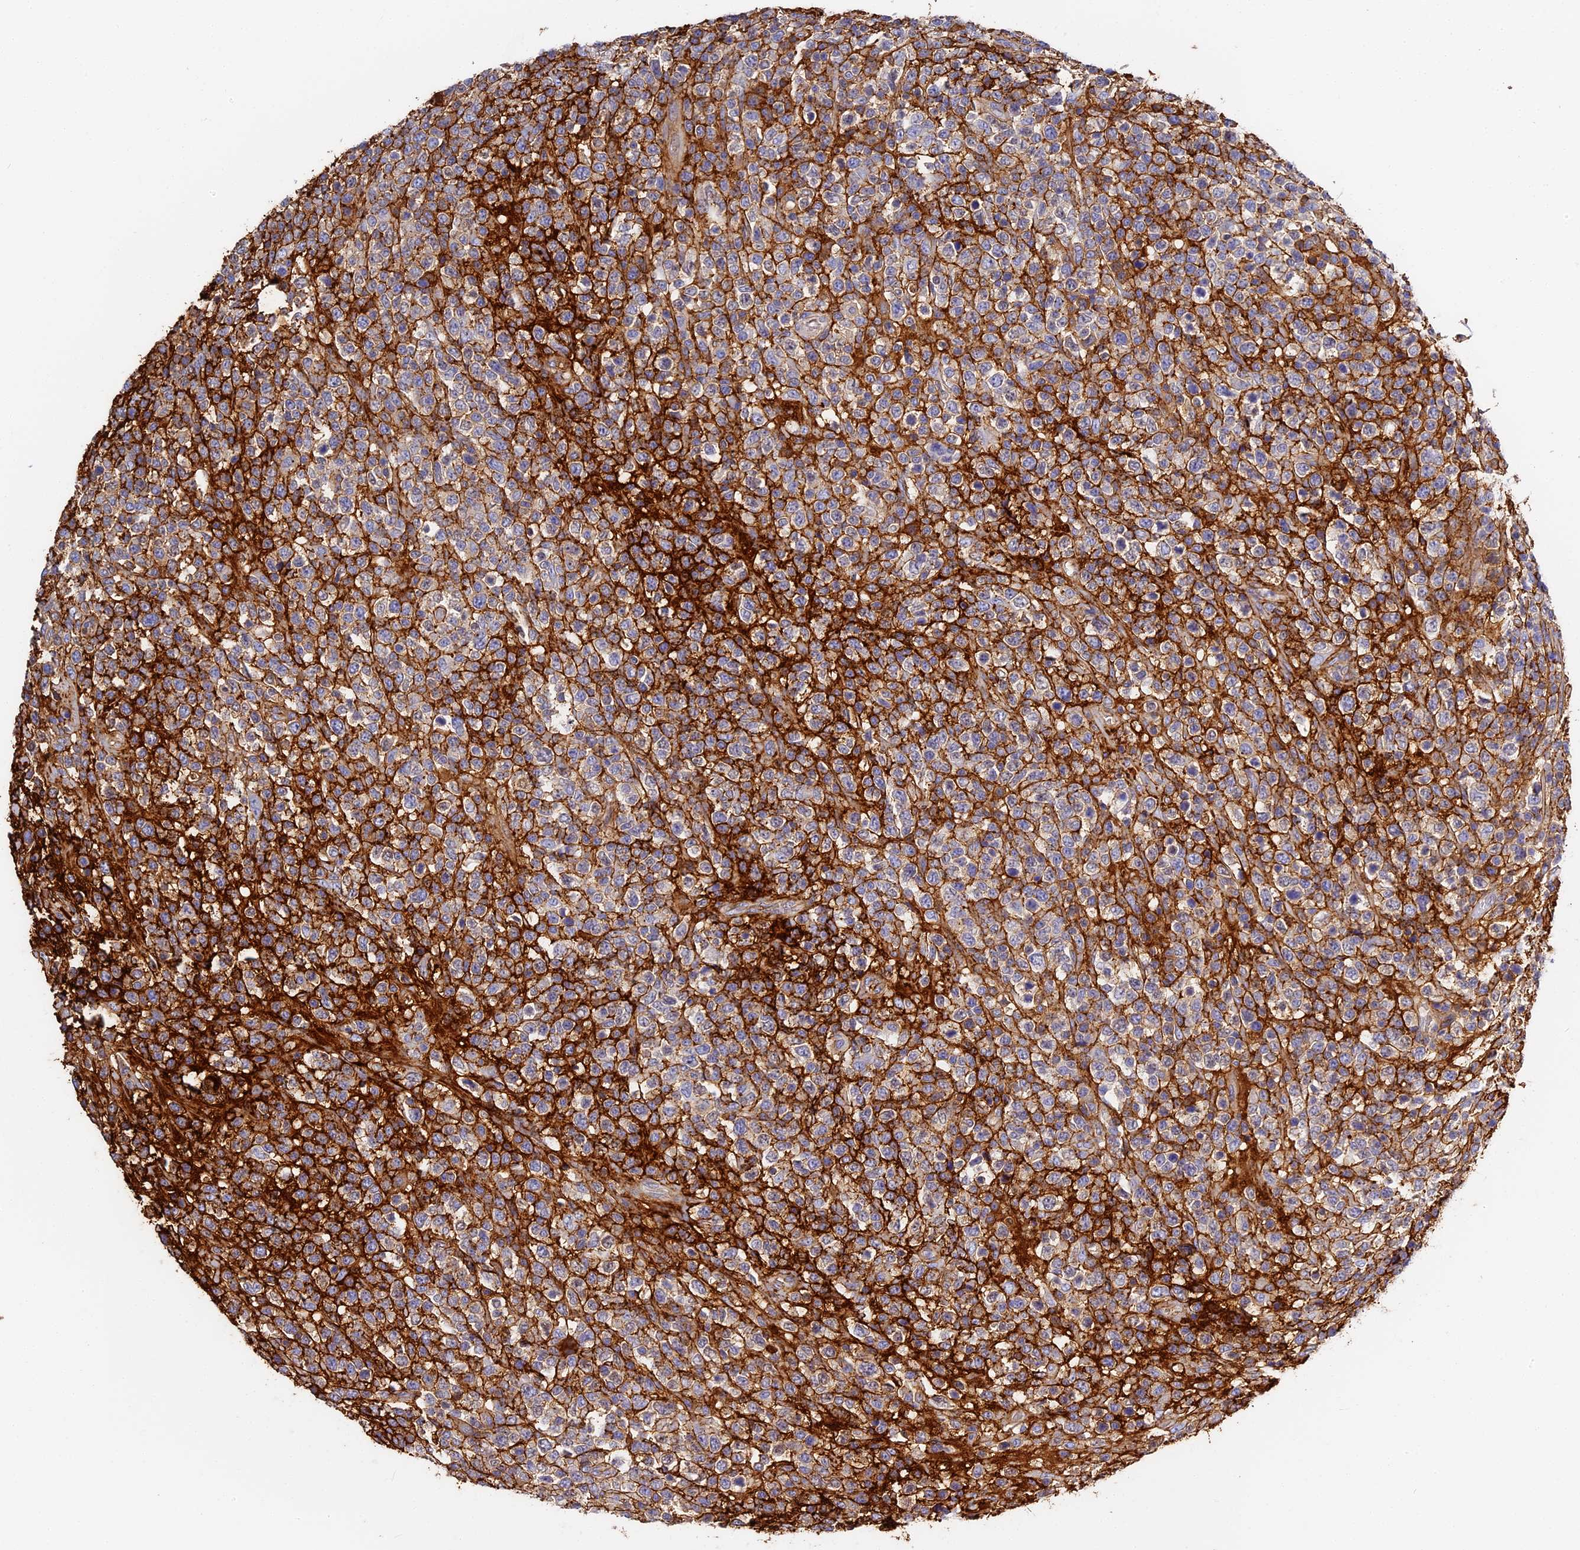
{"staining": {"intensity": "negative", "quantity": "none", "location": "none"}, "tissue": "lymphoma", "cell_type": "Tumor cells", "image_type": "cancer", "snomed": [{"axis": "morphology", "description": "Malignant lymphoma, non-Hodgkin's type, High grade"}, {"axis": "topography", "description": "Colon"}], "caption": "Micrograph shows no significant protein positivity in tumor cells of lymphoma.", "gene": "ITIH1", "patient": {"sex": "female", "age": 53}}